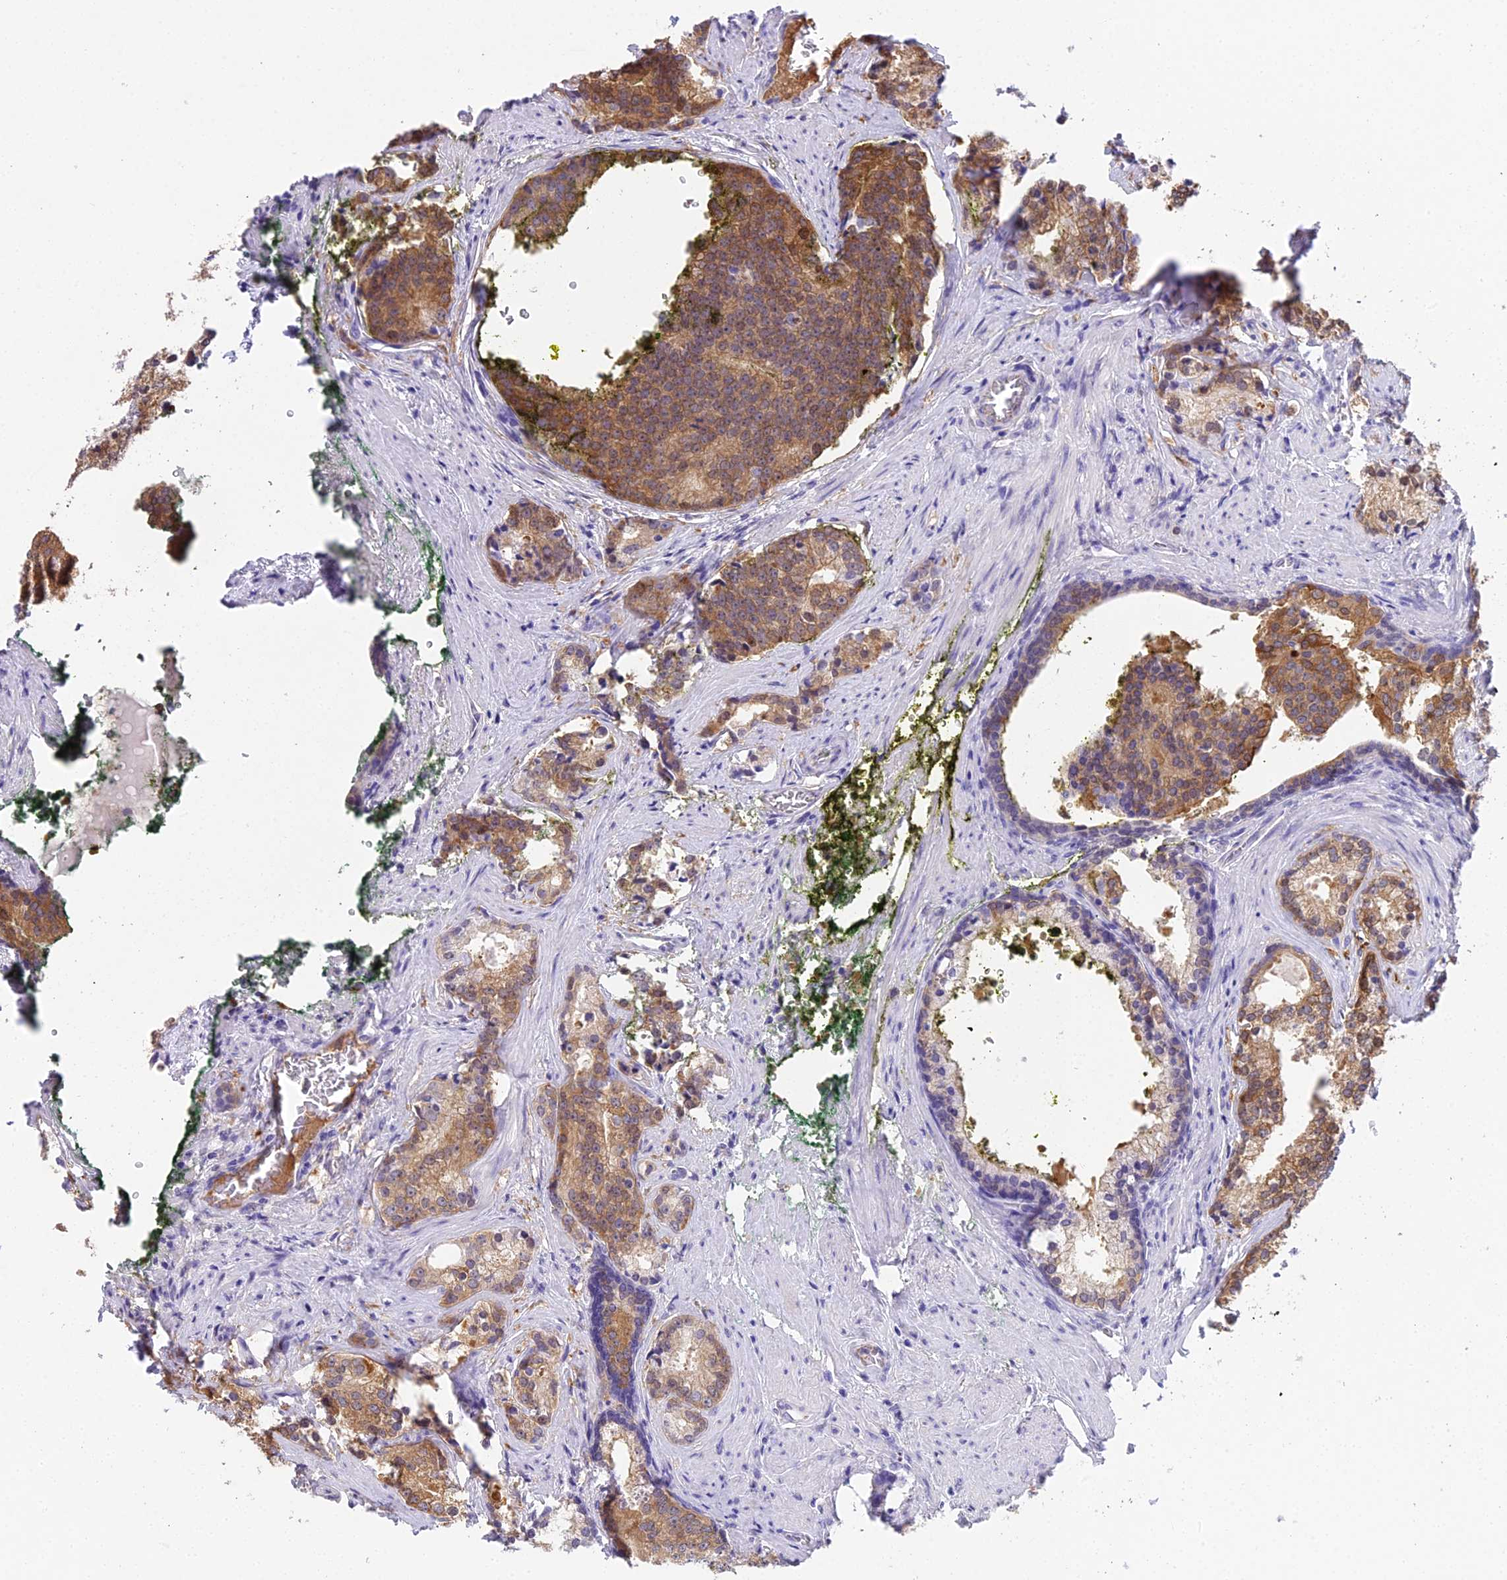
{"staining": {"intensity": "moderate", "quantity": ">75%", "location": "cytoplasmic/membranous"}, "tissue": "prostate cancer", "cell_type": "Tumor cells", "image_type": "cancer", "snomed": [{"axis": "morphology", "description": "Adenocarcinoma, Low grade"}, {"axis": "topography", "description": "Prostate"}], "caption": "Prostate low-grade adenocarcinoma tissue demonstrates moderate cytoplasmic/membranous staining in about >75% of tumor cells Using DAB (3,3'-diaminobenzidine) (brown) and hematoxylin (blue) stains, captured at high magnification using brightfield microscopy.", "gene": "MAT2A", "patient": {"sex": "male", "age": 71}}